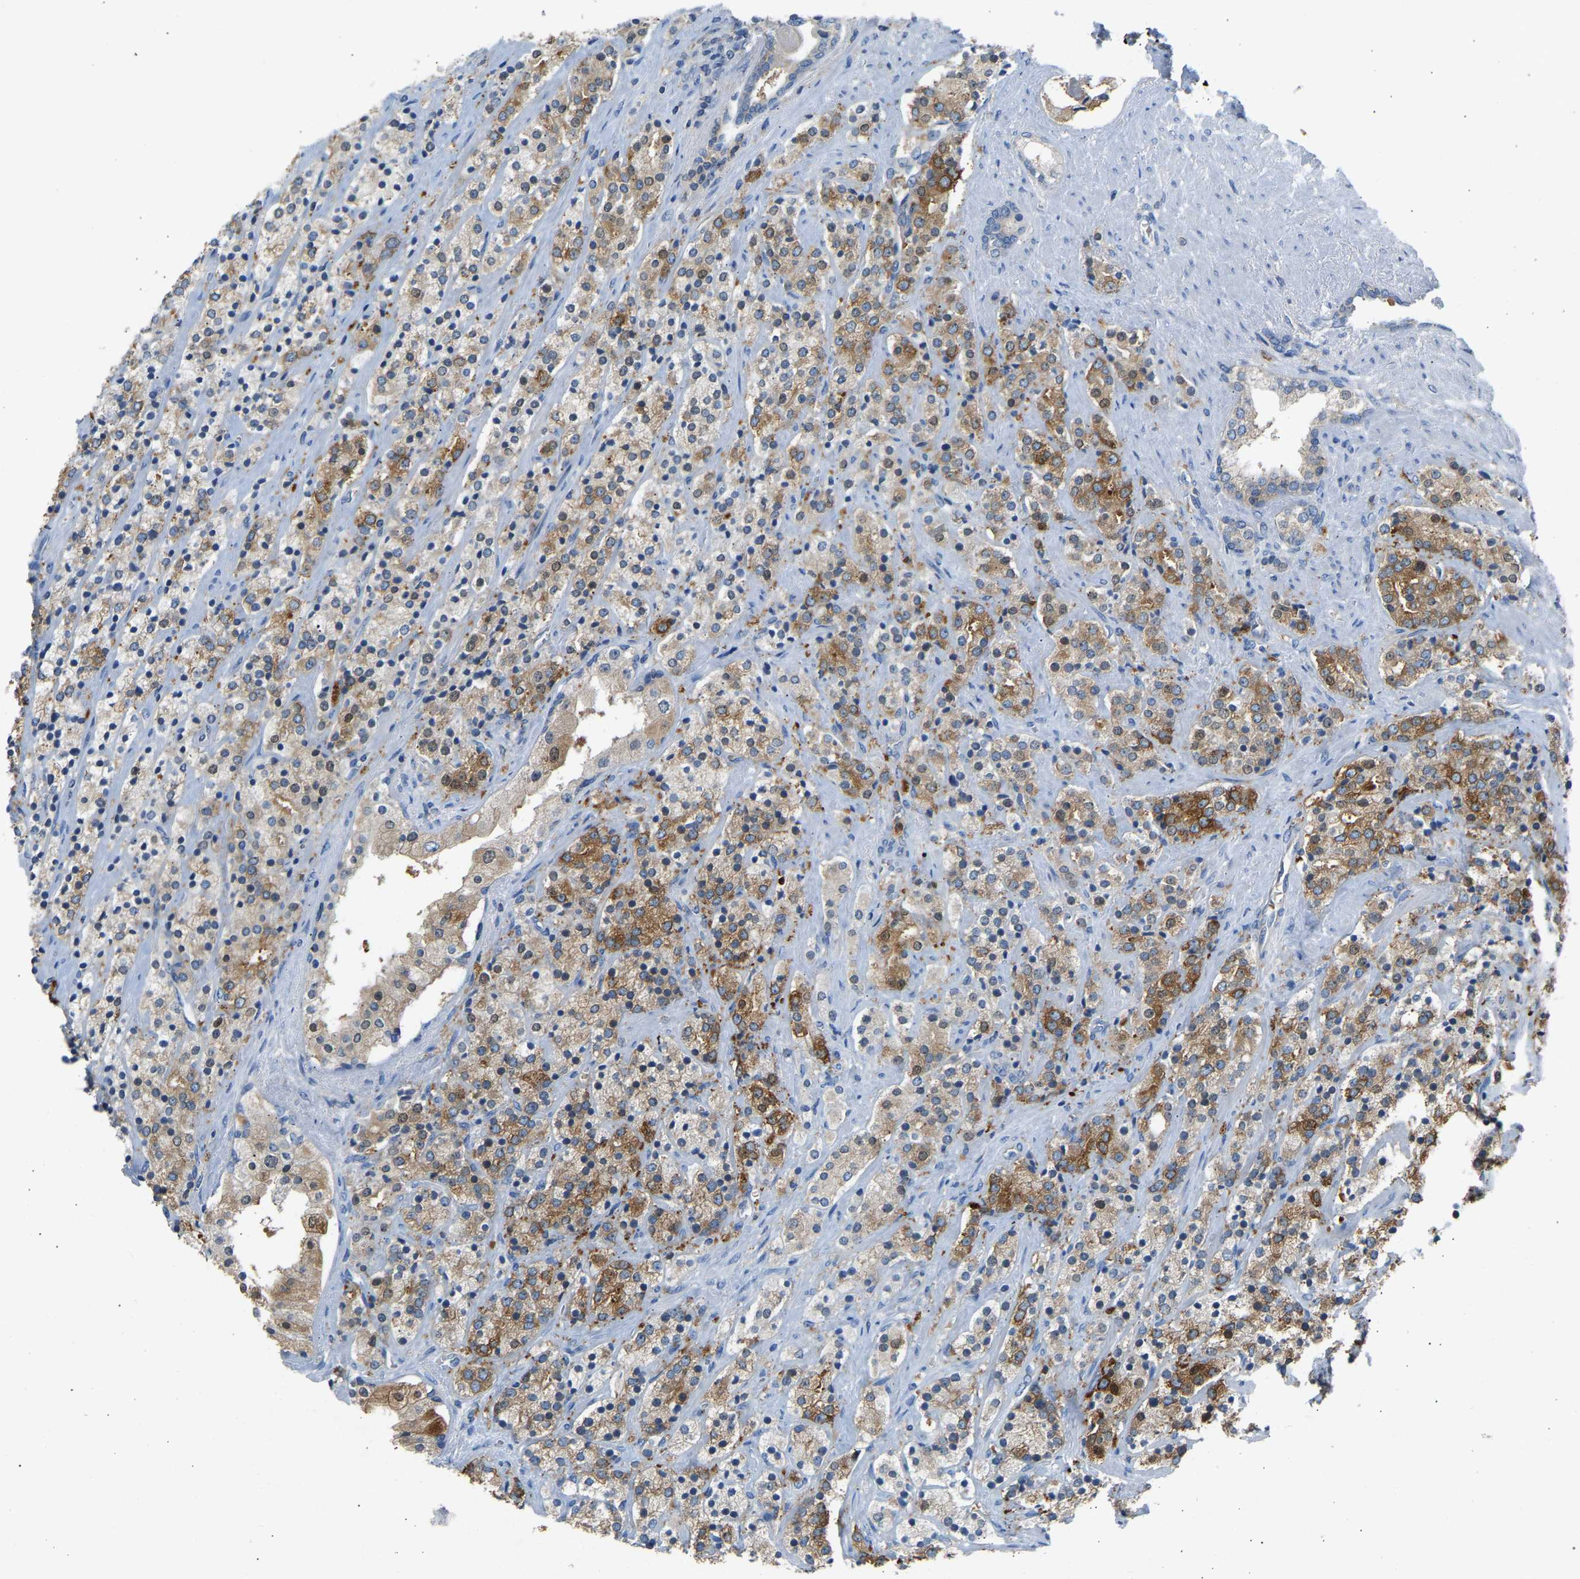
{"staining": {"intensity": "moderate", "quantity": ">75%", "location": "cytoplasmic/membranous"}, "tissue": "prostate cancer", "cell_type": "Tumor cells", "image_type": "cancer", "snomed": [{"axis": "morphology", "description": "Adenocarcinoma, High grade"}, {"axis": "topography", "description": "Prostate"}], "caption": "A brown stain highlights moderate cytoplasmic/membranous staining of a protein in prostate cancer tumor cells. Immunohistochemistry (ihc) stains the protein of interest in brown and the nuclei are stained blue.", "gene": "TRIM50", "patient": {"sex": "male", "age": 71}}